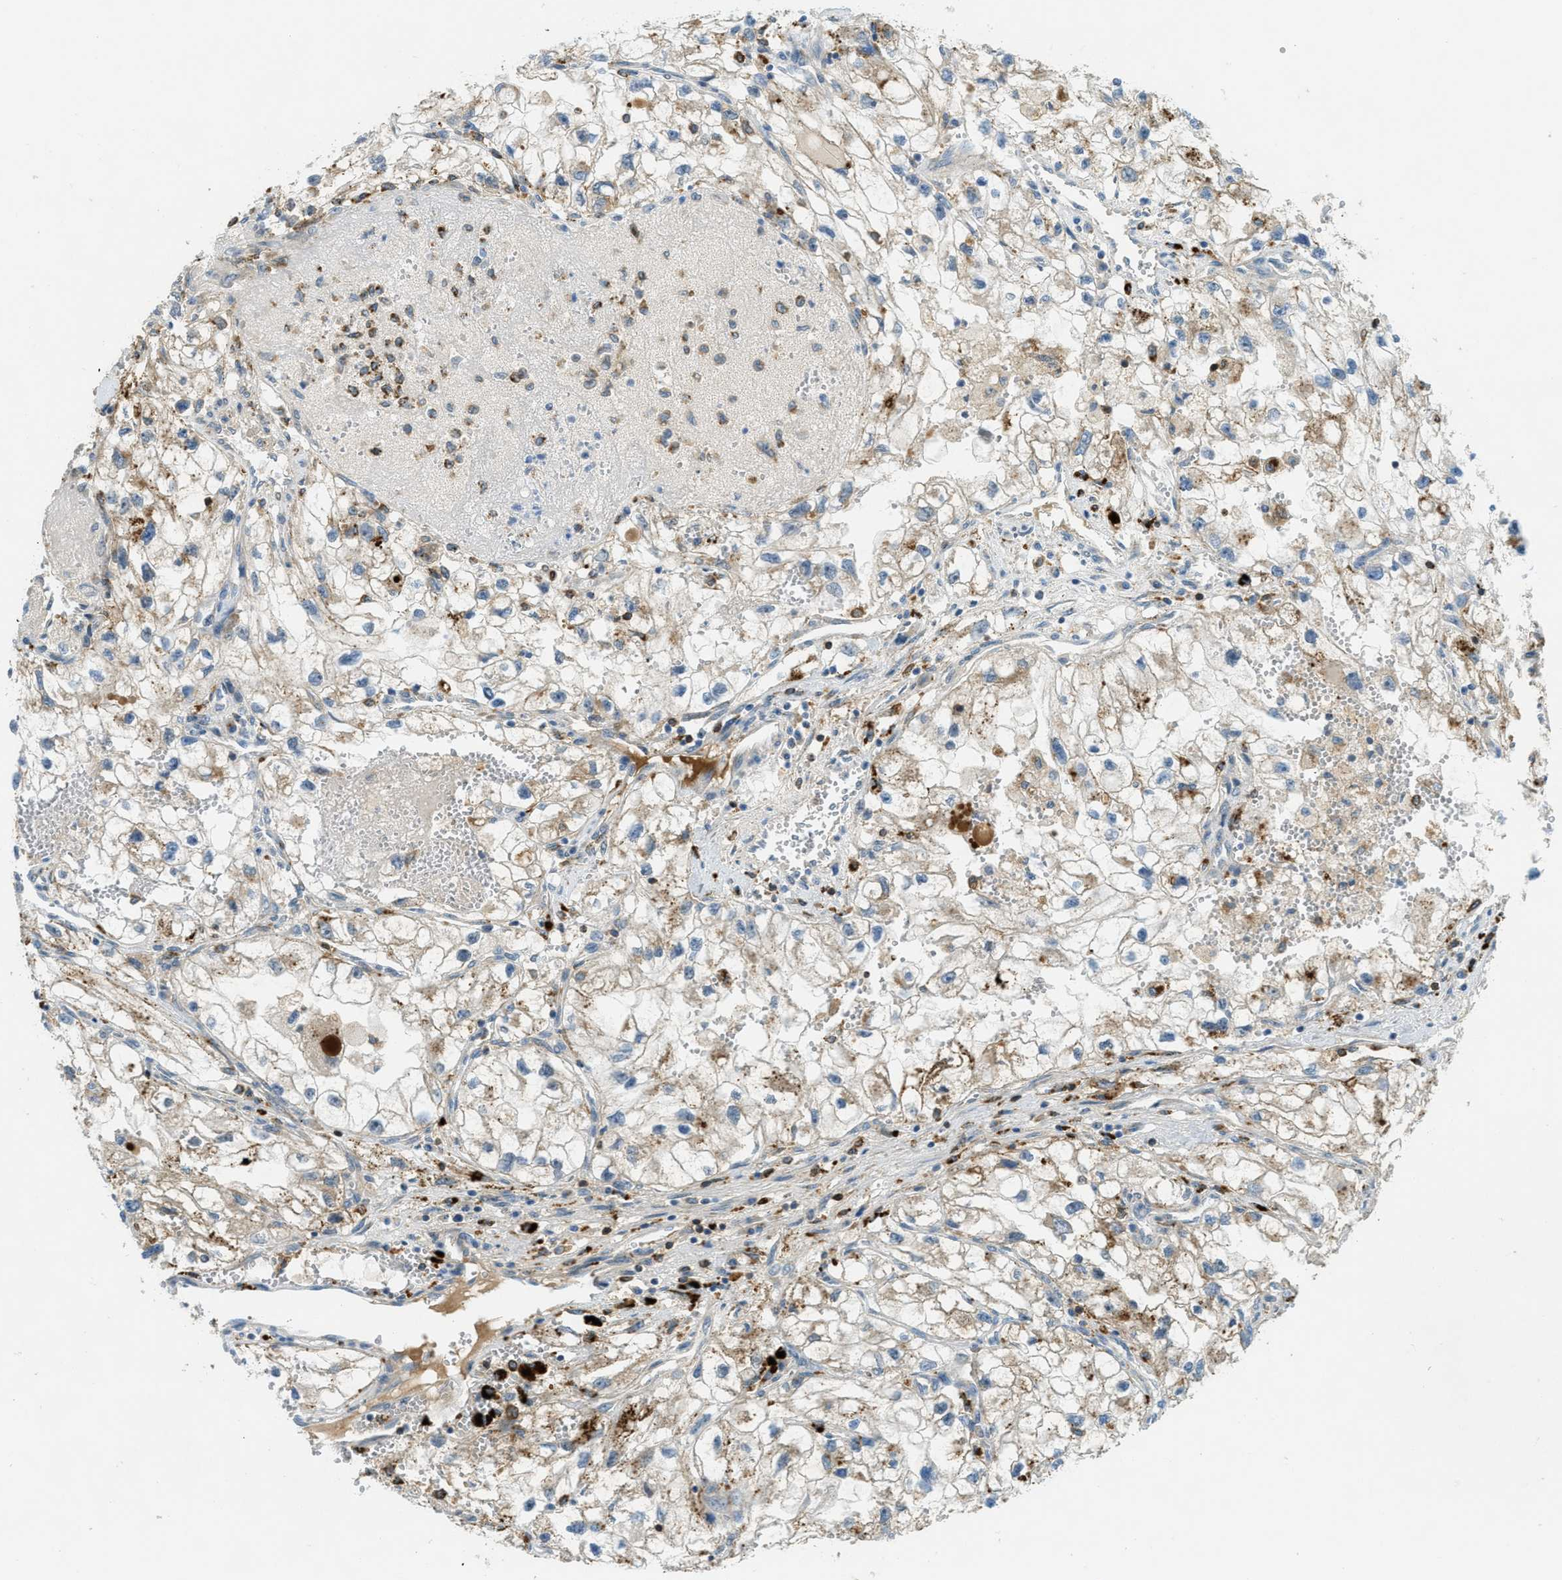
{"staining": {"intensity": "moderate", "quantity": "25%-75%", "location": "cytoplasmic/membranous"}, "tissue": "renal cancer", "cell_type": "Tumor cells", "image_type": "cancer", "snomed": [{"axis": "morphology", "description": "Adenocarcinoma, NOS"}, {"axis": "topography", "description": "Kidney"}], "caption": "Tumor cells display moderate cytoplasmic/membranous staining in approximately 25%-75% of cells in renal cancer. Nuclei are stained in blue.", "gene": "PLBD2", "patient": {"sex": "female", "age": 70}}